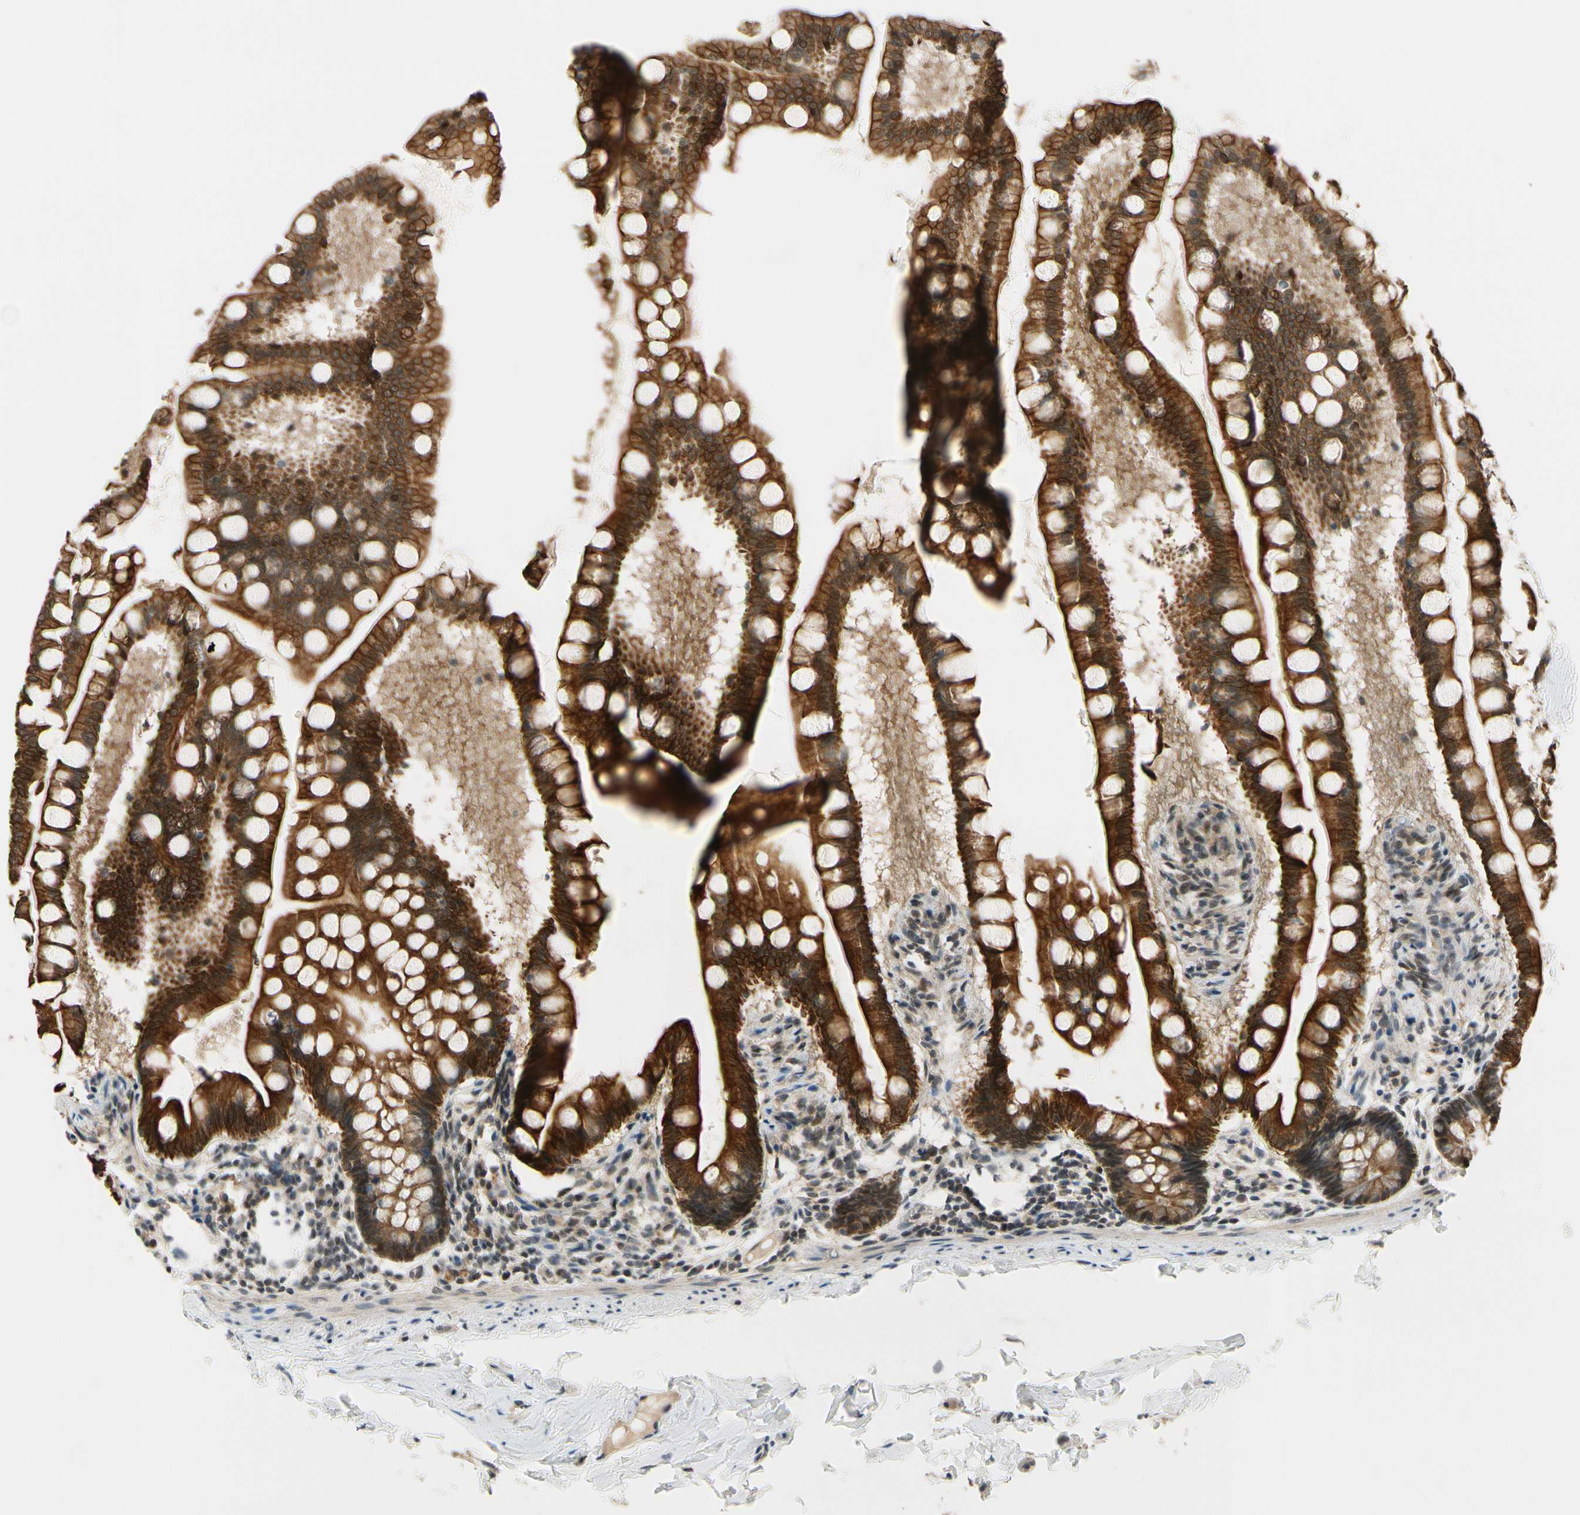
{"staining": {"intensity": "strong", "quantity": ">75%", "location": "cytoplasmic/membranous"}, "tissue": "small intestine", "cell_type": "Glandular cells", "image_type": "normal", "snomed": [{"axis": "morphology", "description": "Normal tissue, NOS"}, {"axis": "topography", "description": "Small intestine"}], "caption": "IHC of normal small intestine shows high levels of strong cytoplasmic/membranous staining in approximately >75% of glandular cells.", "gene": "TAF12", "patient": {"sex": "male", "age": 41}}